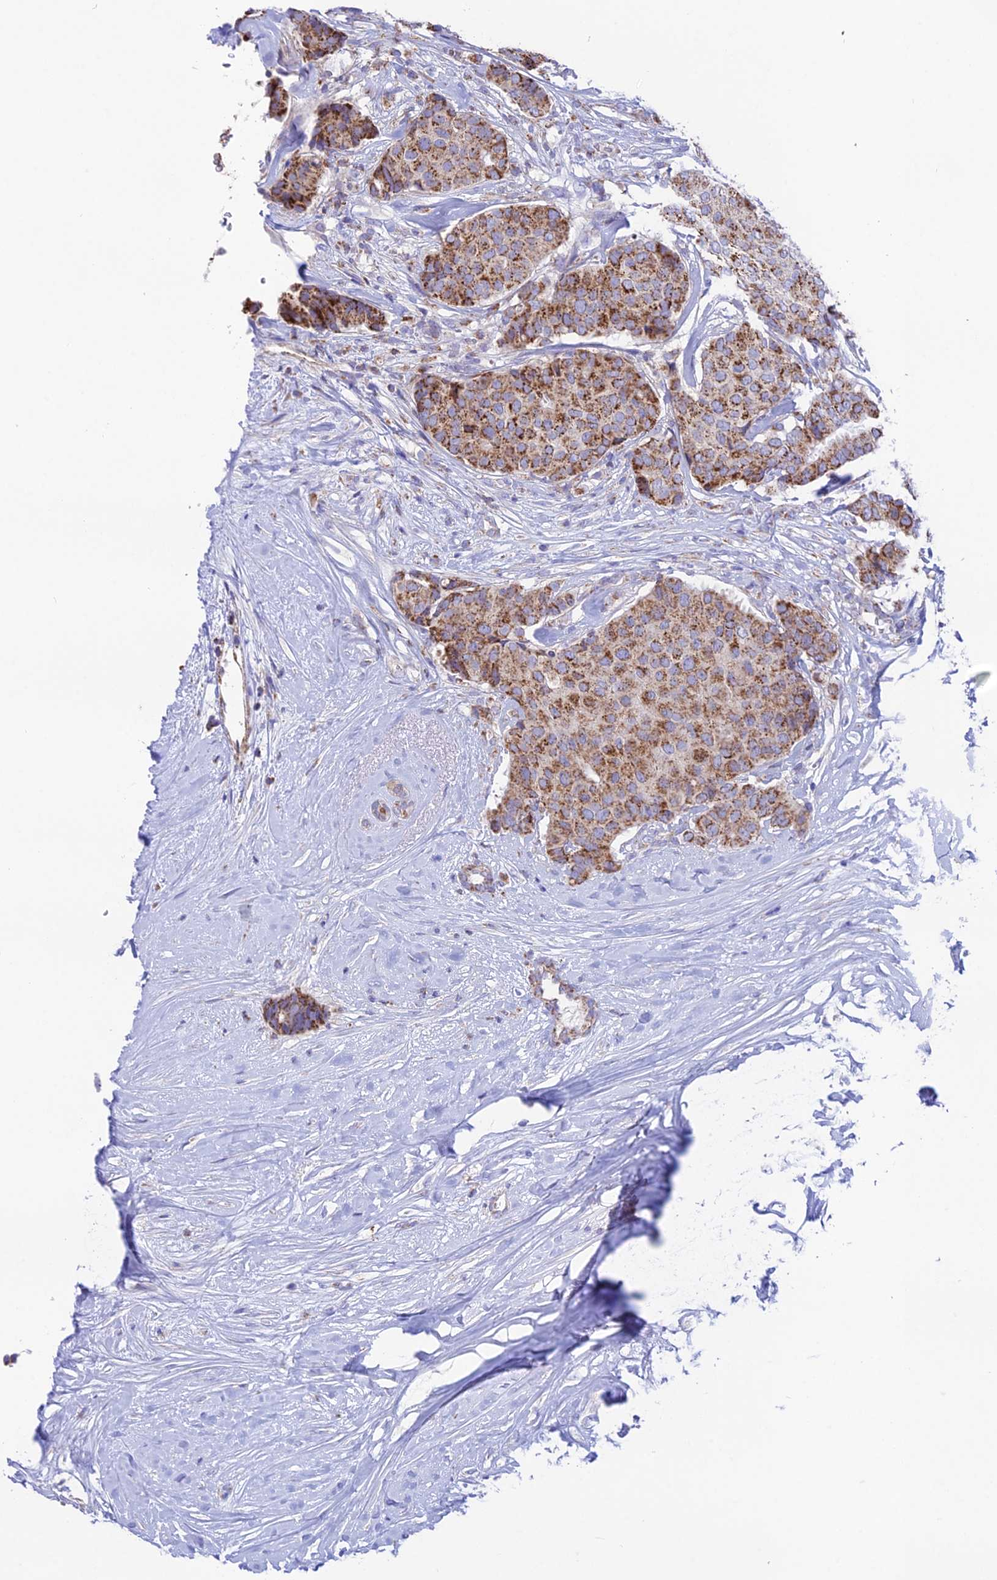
{"staining": {"intensity": "moderate", "quantity": ">75%", "location": "cytoplasmic/membranous"}, "tissue": "breast cancer", "cell_type": "Tumor cells", "image_type": "cancer", "snomed": [{"axis": "morphology", "description": "Duct carcinoma"}, {"axis": "topography", "description": "Breast"}], "caption": "IHC (DAB) staining of invasive ductal carcinoma (breast) shows moderate cytoplasmic/membranous protein positivity in approximately >75% of tumor cells. Immunohistochemistry (ihc) stains the protein in brown and the nuclei are stained blue.", "gene": "HSDL2", "patient": {"sex": "female", "age": 75}}